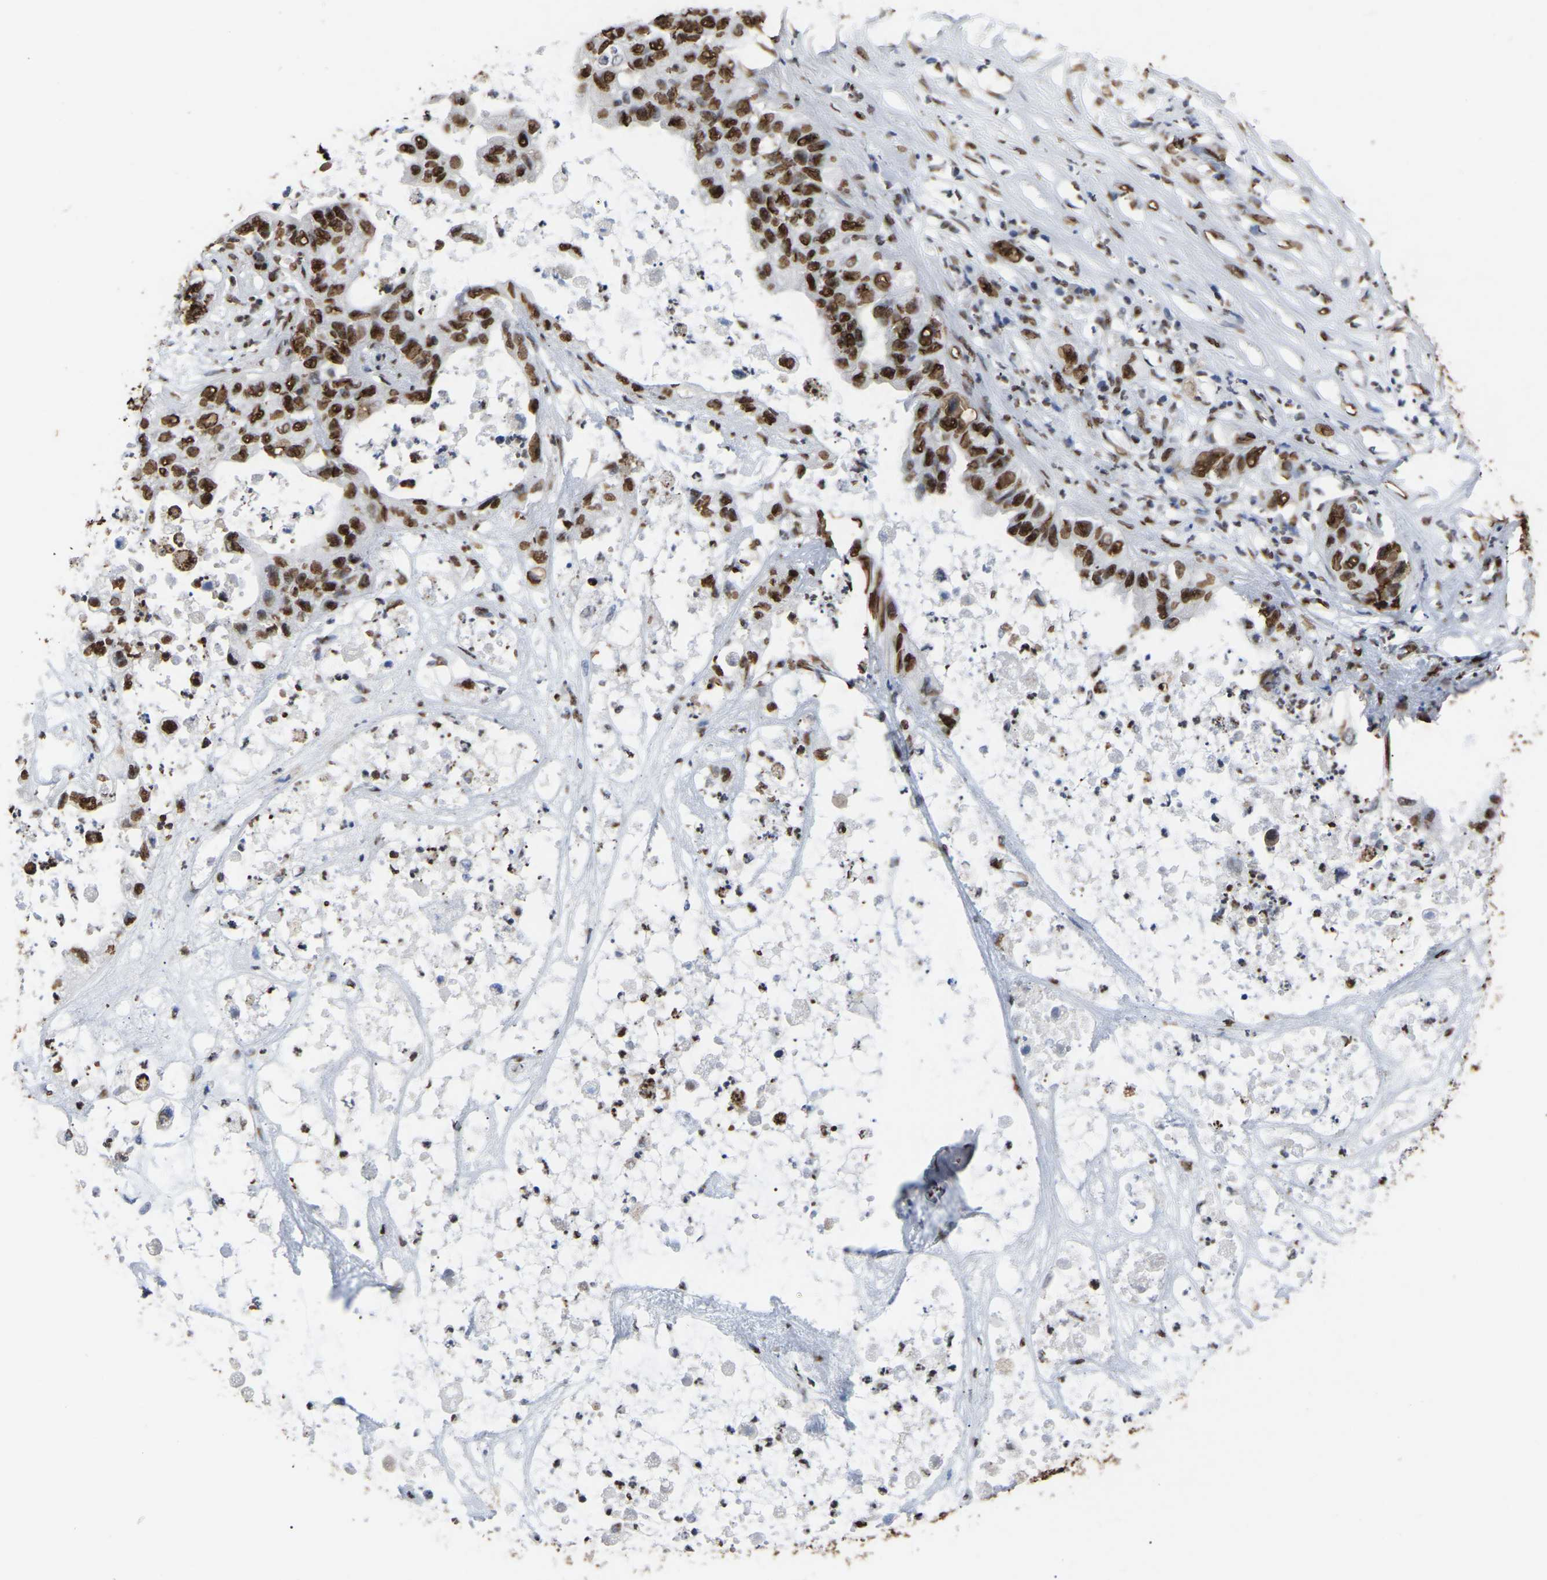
{"staining": {"intensity": "strong", "quantity": ">75%", "location": "nuclear"}, "tissue": "pancreatic cancer", "cell_type": "Tumor cells", "image_type": "cancer", "snomed": [{"axis": "morphology", "description": "Adenocarcinoma, NOS"}, {"axis": "topography", "description": "Pancreas"}], "caption": "Strong nuclear staining for a protein is appreciated in approximately >75% of tumor cells of adenocarcinoma (pancreatic) using IHC.", "gene": "RBL2", "patient": {"sex": "female", "age": 78}}